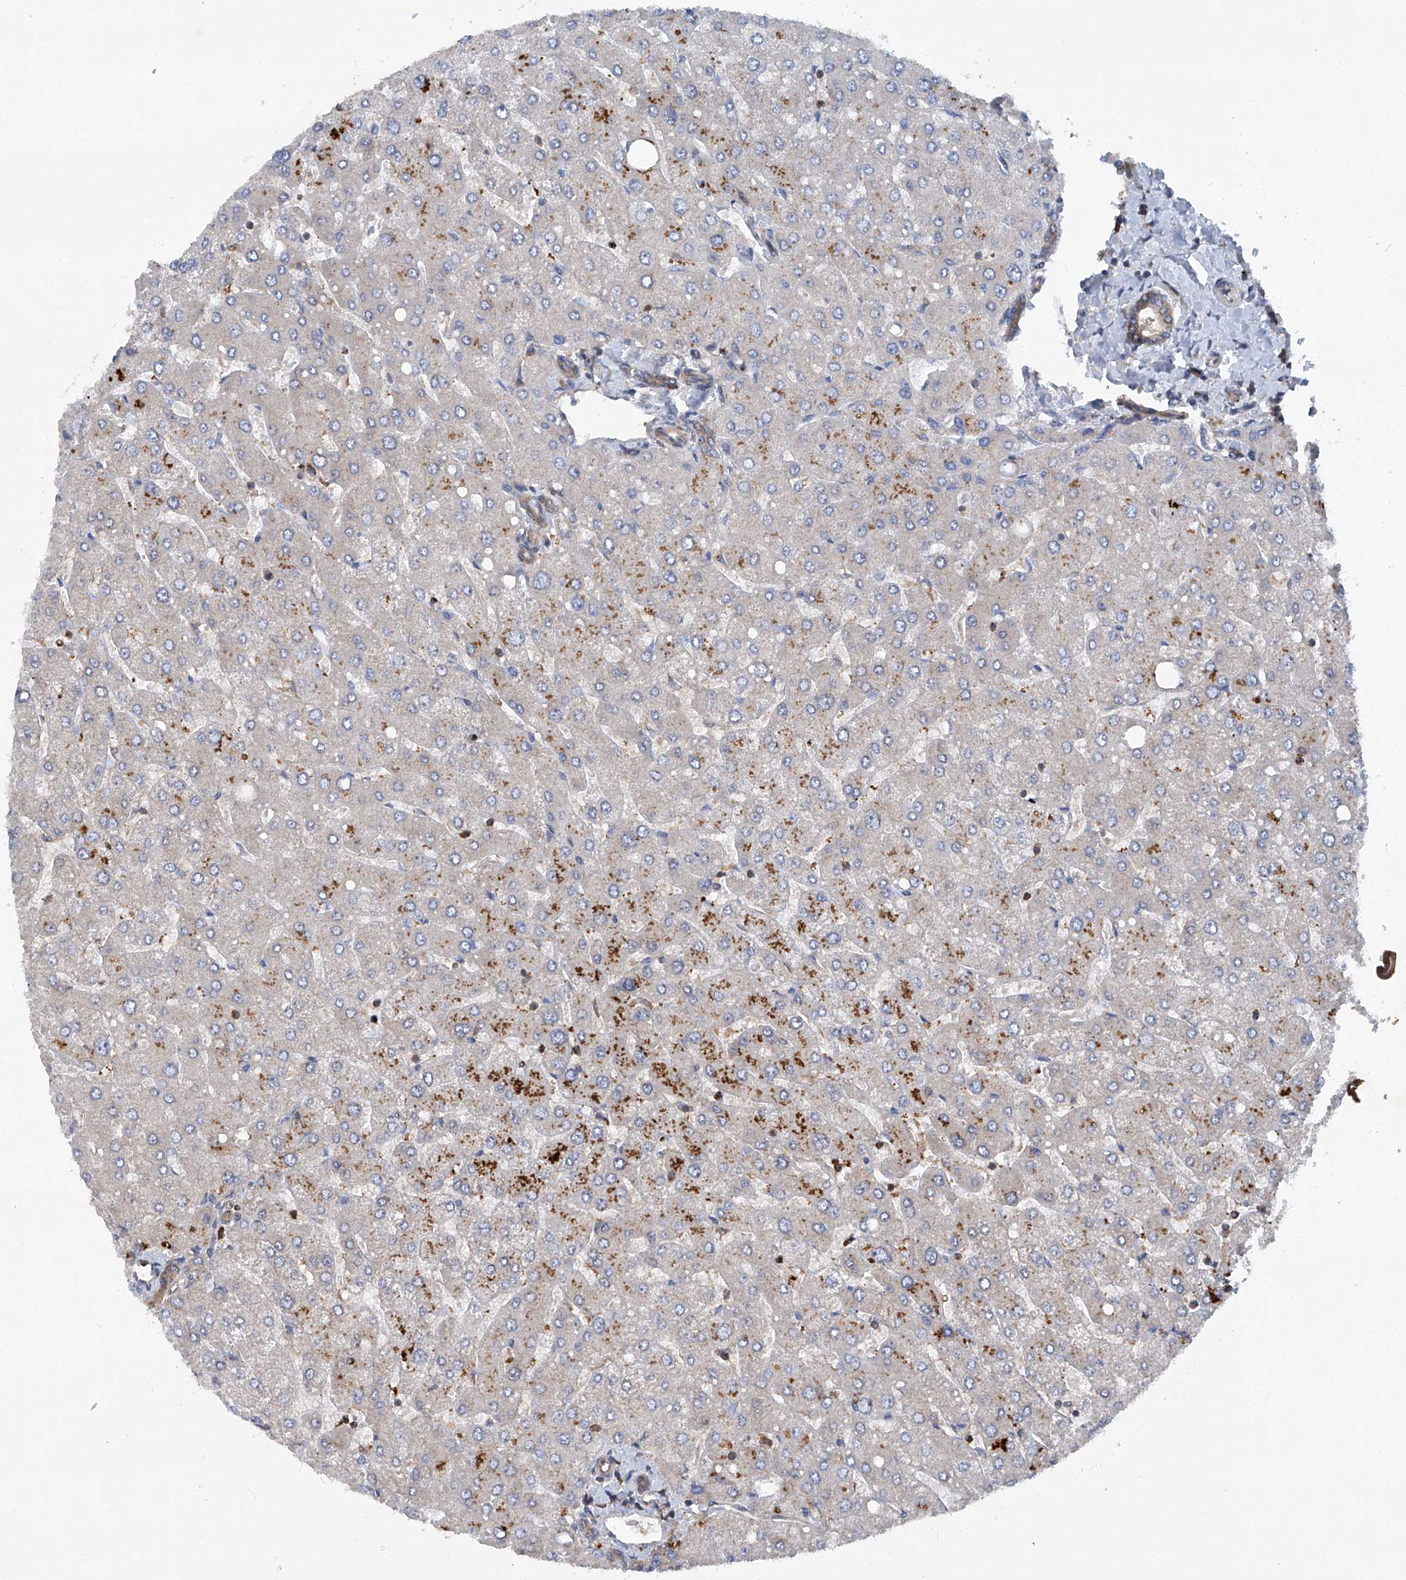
{"staining": {"intensity": "weak", "quantity": "25%-75%", "location": "cytoplasmic/membranous"}, "tissue": "liver", "cell_type": "Cholangiocytes", "image_type": "normal", "snomed": [{"axis": "morphology", "description": "Normal tissue, NOS"}, {"axis": "topography", "description": "Liver"}], "caption": "A brown stain labels weak cytoplasmic/membranous staining of a protein in cholangiocytes of unremarkable human liver. The staining was performed using DAB, with brown indicating positive protein expression. Nuclei are stained blue with hematoxylin.", "gene": "SMAP1", "patient": {"sex": "male", "age": 55}}